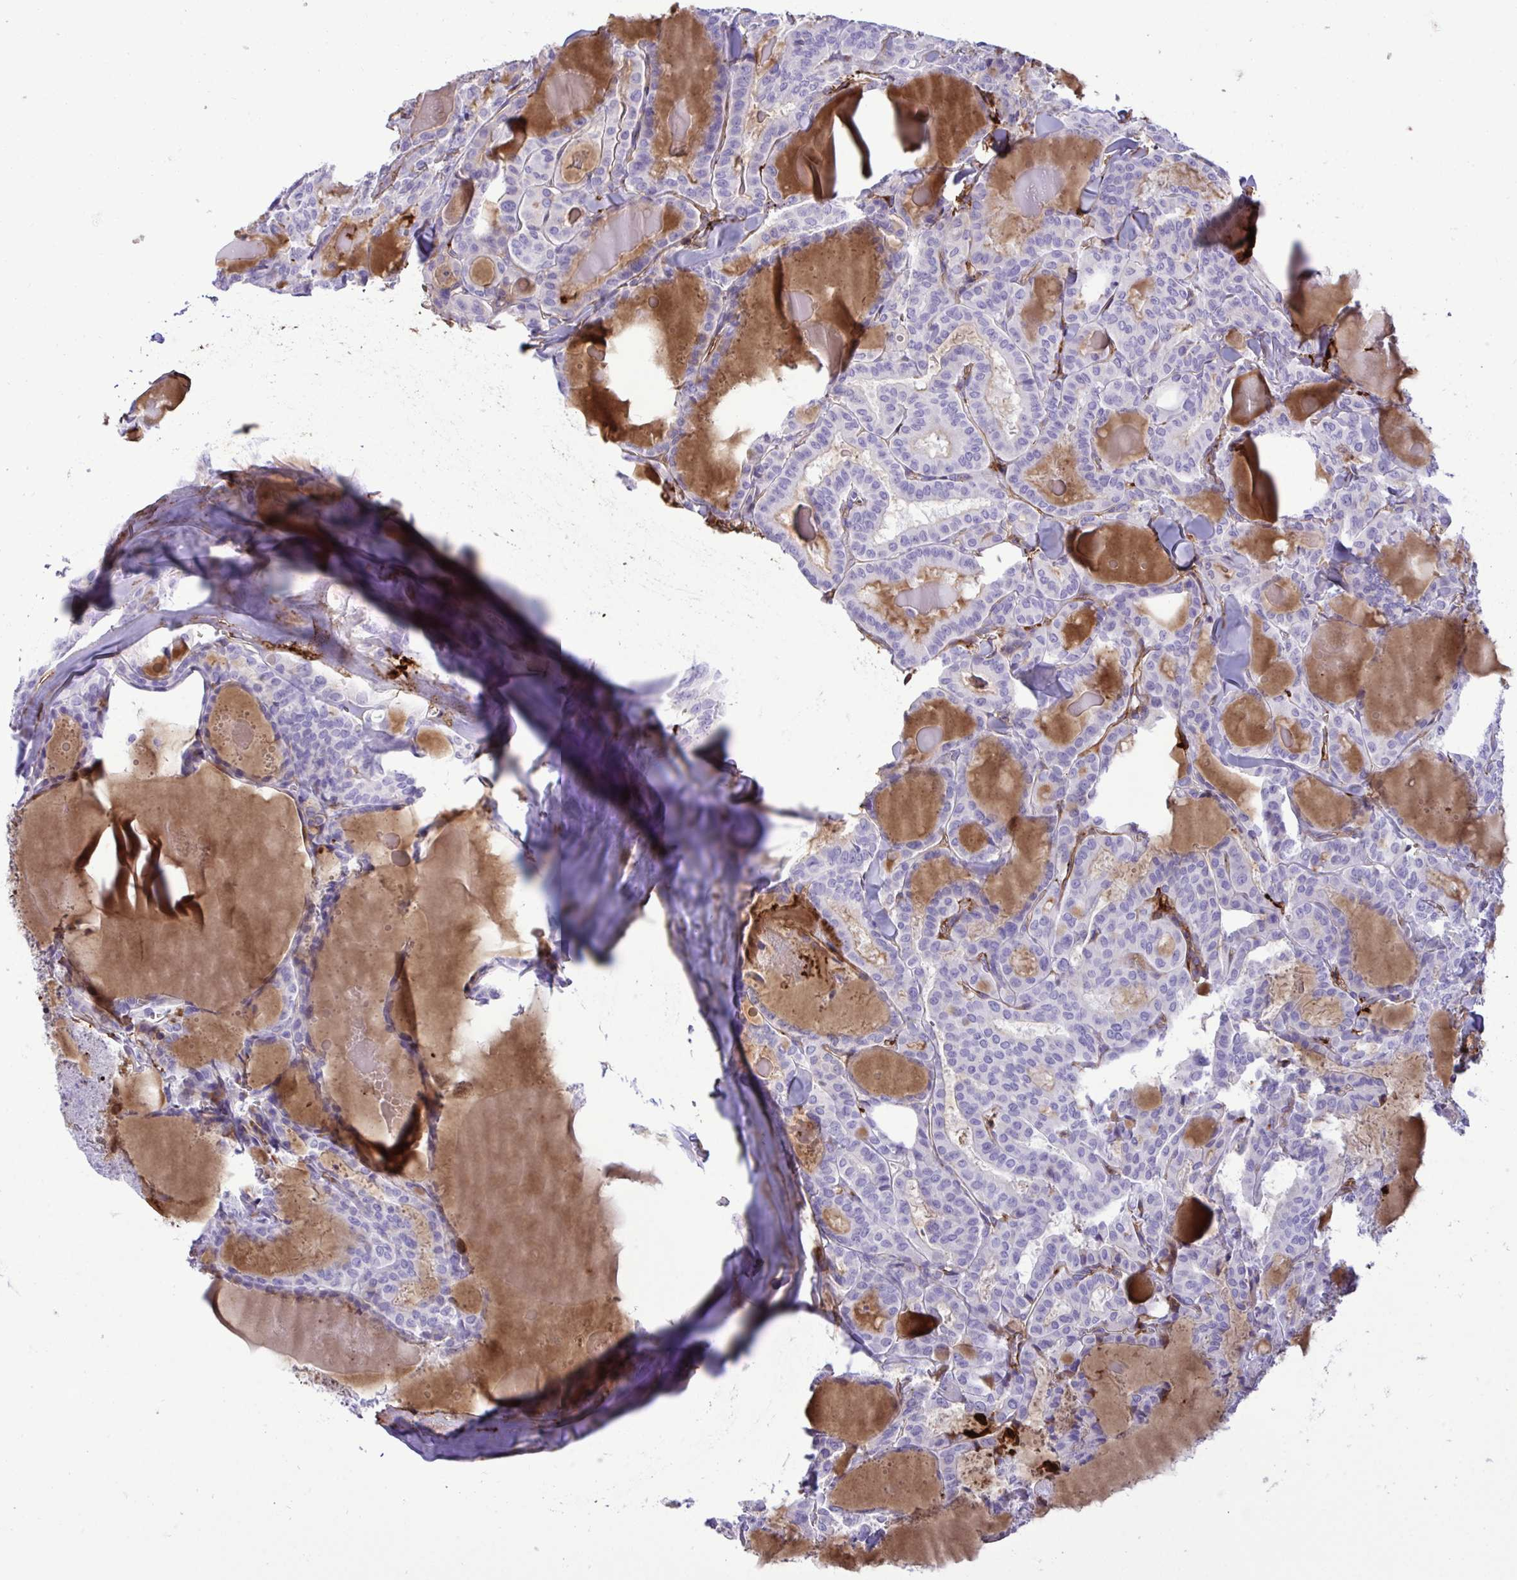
{"staining": {"intensity": "negative", "quantity": "none", "location": "none"}, "tissue": "thyroid cancer", "cell_type": "Tumor cells", "image_type": "cancer", "snomed": [{"axis": "morphology", "description": "Papillary adenocarcinoma, NOS"}, {"axis": "topography", "description": "Thyroid gland"}], "caption": "The image shows no significant positivity in tumor cells of thyroid cancer (papillary adenocarcinoma). (DAB (3,3'-diaminobenzidine) IHC with hematoxylin counter stain).", "gene": "F2", "patient": {"sex": "male", "age": 87}}